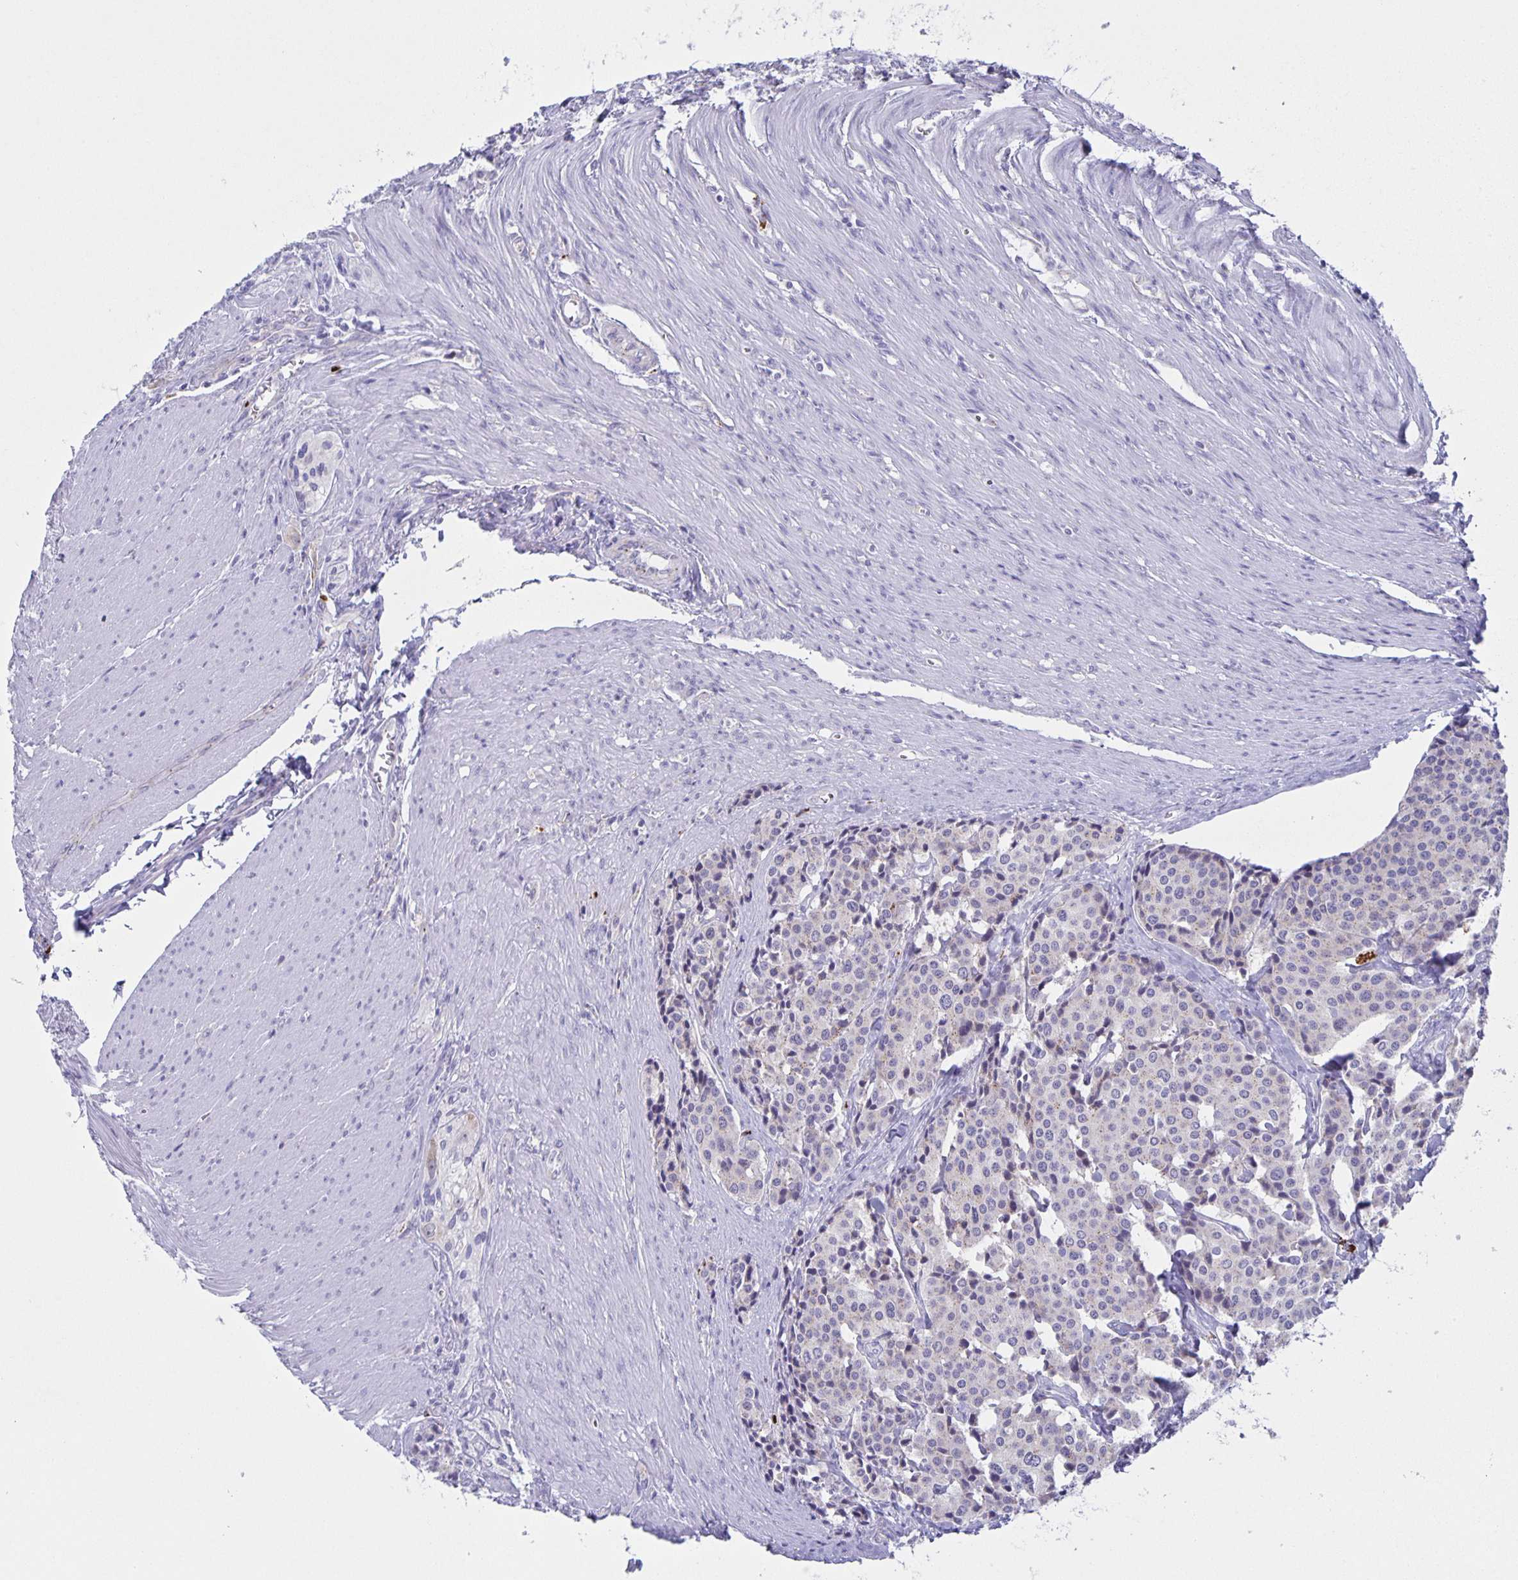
{"staining": {"intensity": "negative", "quantity": "none", "location": "none"}, "tissue": "carcinoid", "cell_type": "Tumor cells", "image_type": "cancer", "snomed": [{"axis": "morphology", "description": "Carcinoid, malignant, NOS"}, {"axis": "topography", "description": "Small intestine"}], "caption": "Immunohistochemistry (IHC) of human carcinoid exhibits no expression in tumor cells.", "gene": "LIPA", "patient": {"sex": "male", "age": 73}}